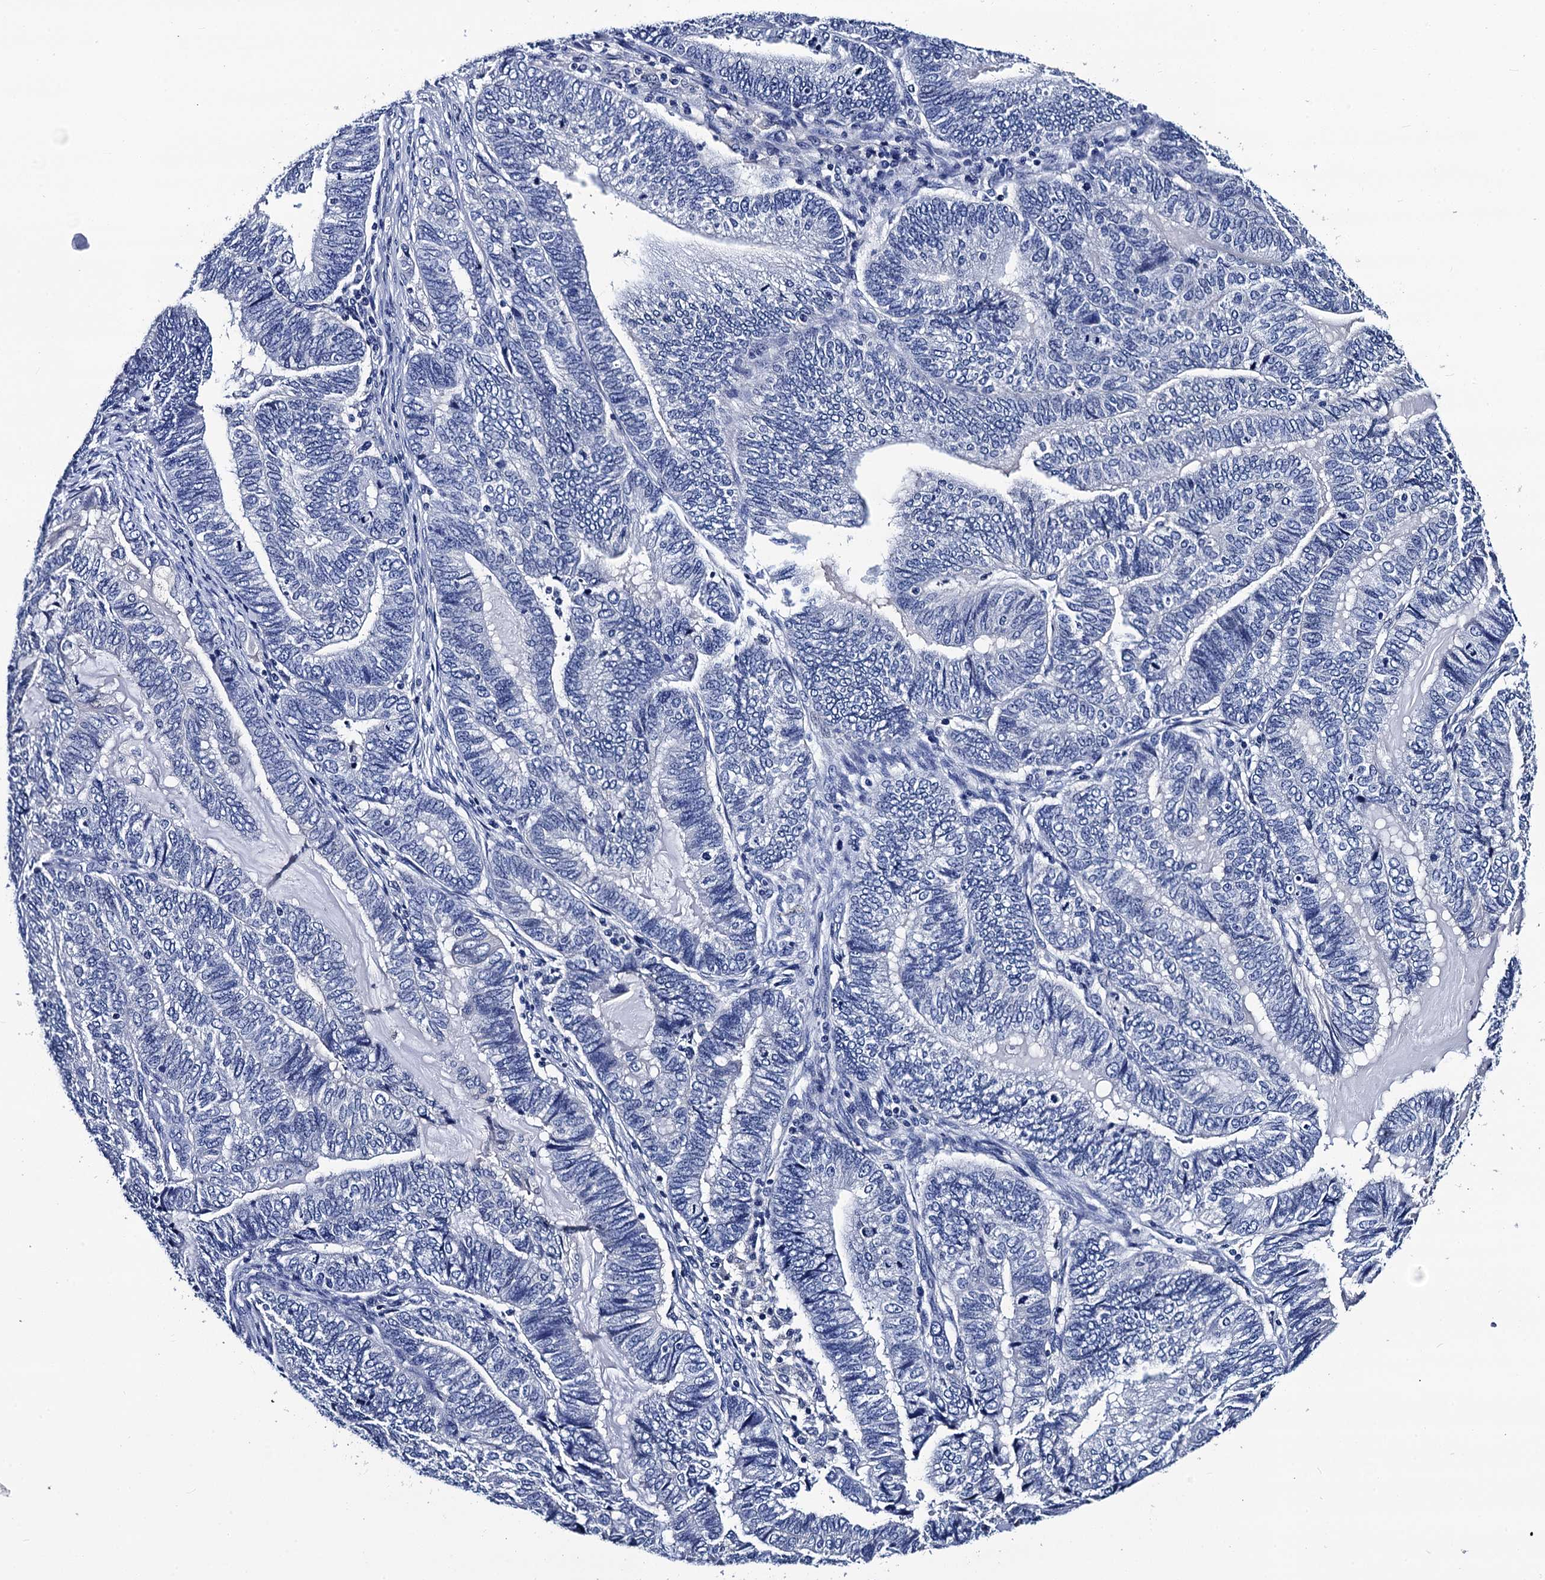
{"staining": {"intensity": "negative", "quantity": "none", "location": "none"}, "tissue": "endometrial cancer", "cell_type": "Tumor cells", "image_type": "cancer", "snomed": [{"axis": "morphology", "description": "Adenocarcinoma, NOS"}, {"axis": "topography", "description": "Uterus"}, {"axis": "topography", "description": "Endometrium"}], "caption": "IHC of human endometrial cancer (adenocarcinoma) shows no positivity in tumor cells. Nuclei are stained in blue.", "gene": "LRRC30", "patient": {"sex": "female", "age": 70}}